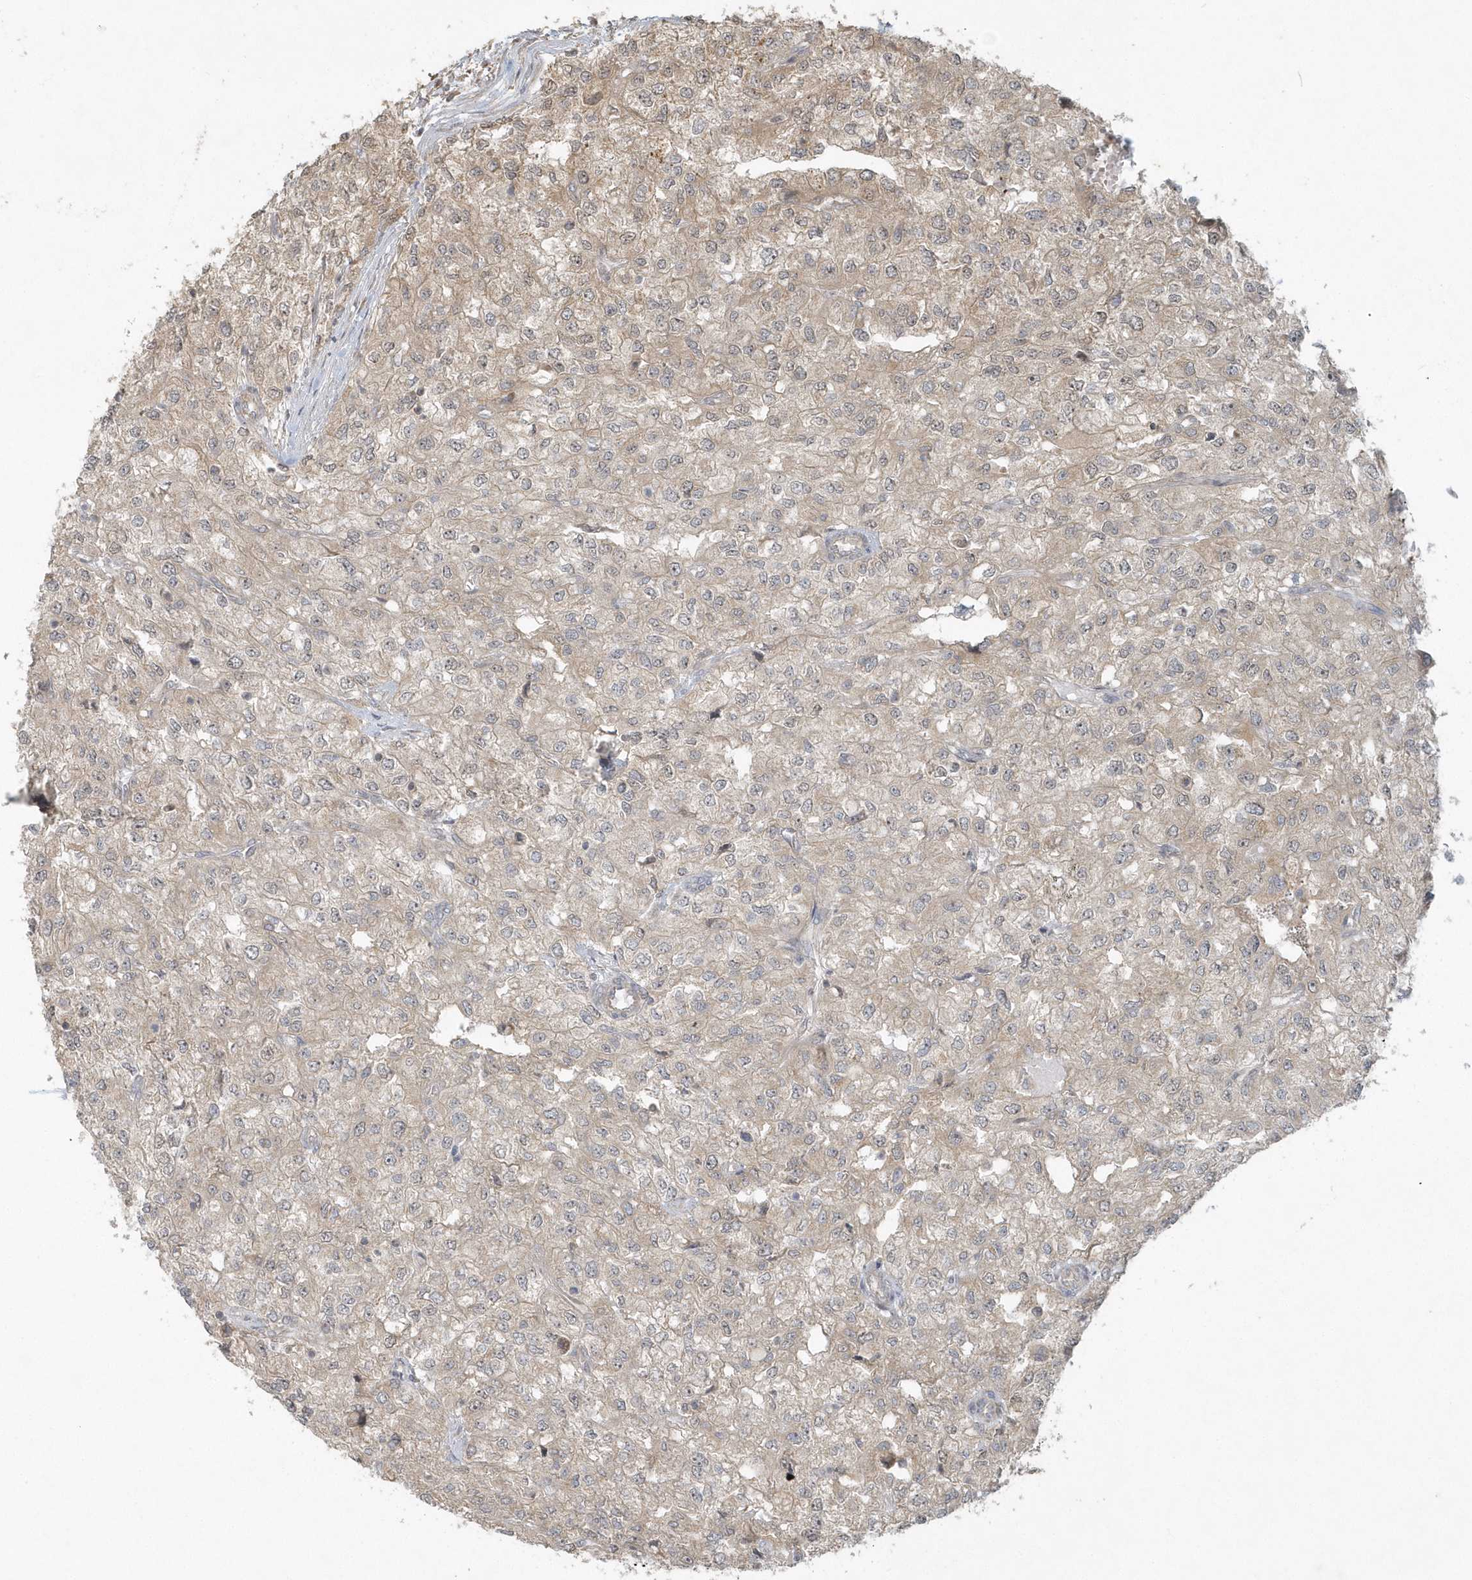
{"staining": {"intensity": "weak", "quantity": "<25%", "location": "cytoplasmic/membranous"}, "tissue": "renal cancer", "cell_type": "Tumor cells", "image_type": "cancer", "snomed": [{"axis": "morphology", "description": "Adenocarcinoma, NOS"}, {"axis": "topography", "description": "Kidney"}], "caption": "High magnification brightfield microscopy of renal cancer (adenocarcinoma) stained with DAB (3,3'-diaminobenzidine) (brown) and counterstained with hematoxylin (blue): tumor cells show no significant expression. (Brightfield microscopy of DAB immunohistochemistry at high magnification).", "gene": "THG1L", "patient": {"sex": "female", "age": 54}}